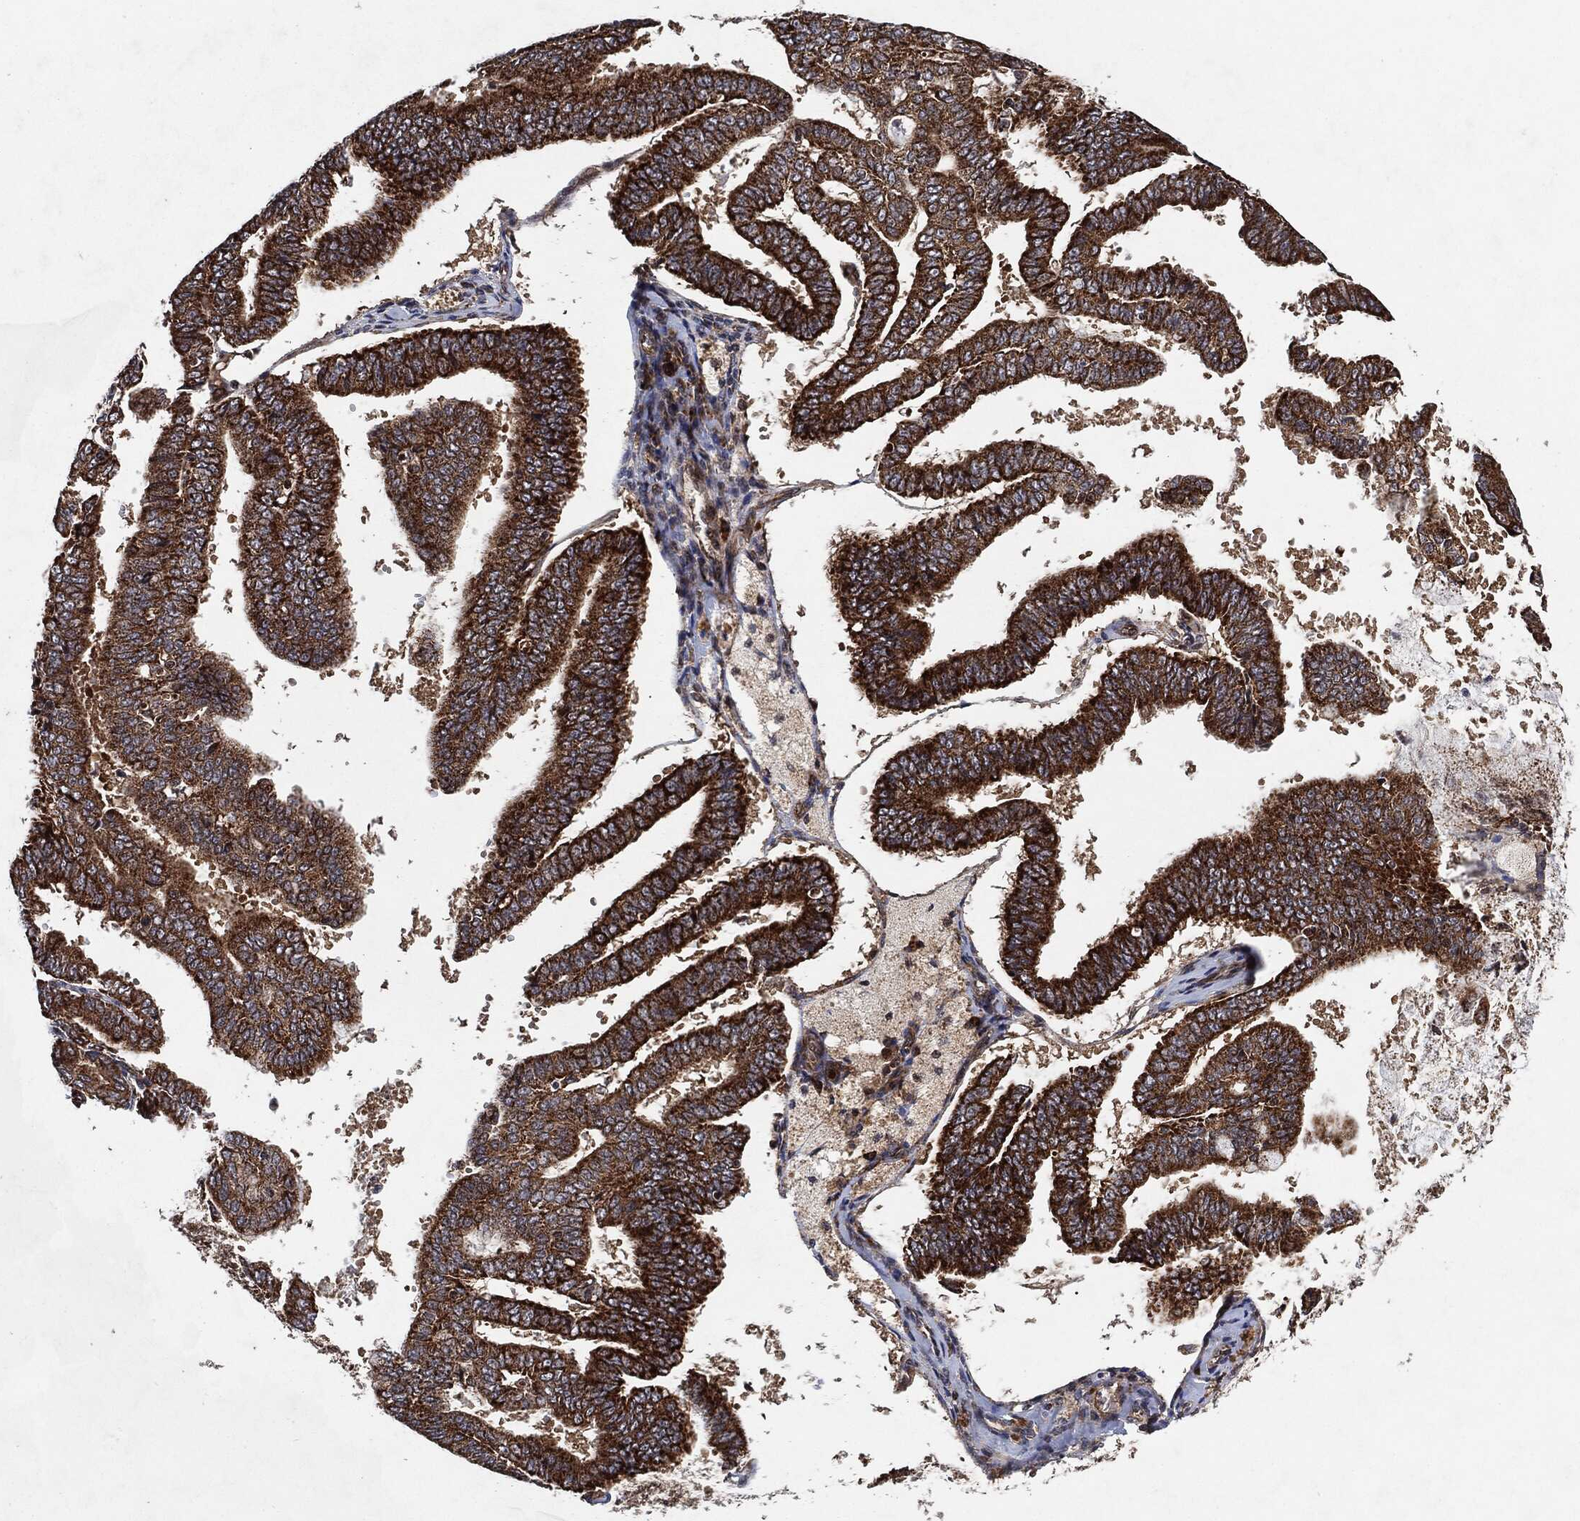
{"staining": {"intensity": "strong", "quantity": ">75%", "location": "cytoplasmic/membranous"}, "tissue": "endometrial cancer", "cell_type": "Tumor cells", "image_type": "cancer", "snomed": [{"axis": "morphology", "description": "Adenocarcinoma, NOS"}, {"axis": "topography", "description": "Endometrium"}], "caption": "An image of human endometrial cancer (adenocarcinoma) stained for a protein exhibits strong cytoplasmic/membranous brown staining in tumor cells.", "gene": "BCAR1", "patient": {"sex": "female", "age": 63}}